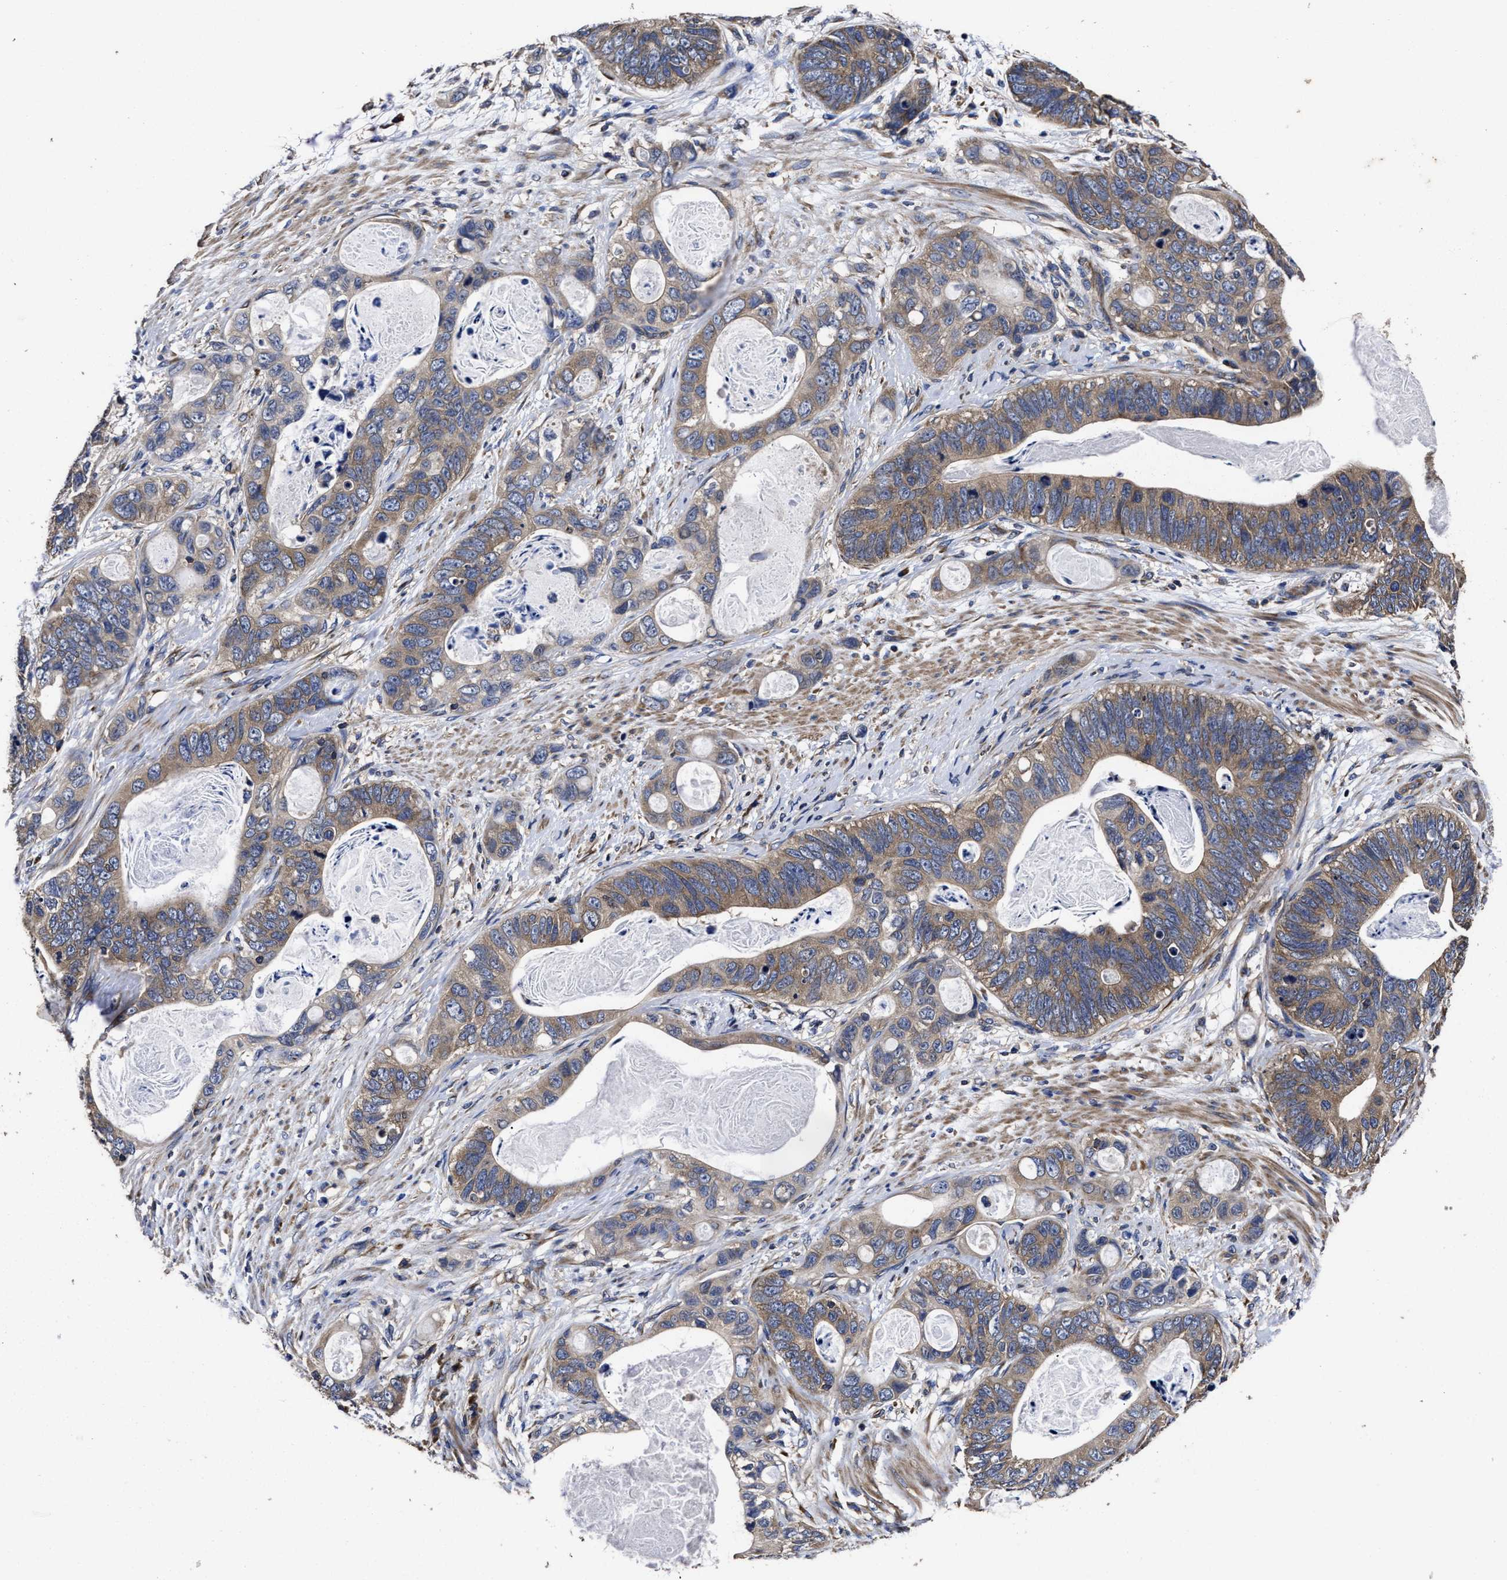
{"staining": {"intensity": "moderate", "quantity": ">75%", "location": "cytoplasmic/membranous"}, "tissue": "stomach cancer", "cell_type": "Tumor cells", "image_type": "cancer", "snomed": [{"axis": "morphology", "description": "Normal tissue, NOS"}, {"axis": "morphology", "description": "Adenocarcinoma, NOS"}, {"axis": "topography", "description": "Stomach"}], "caption": "Stomach cancer (adenocarcinoma) stained for a protein (brown) shows moderate cytoplasmic/membranous positive staining in about >75% of tumor cells.", "gene": "AVEN", "patient": {"sex": "female", "age": 89}}